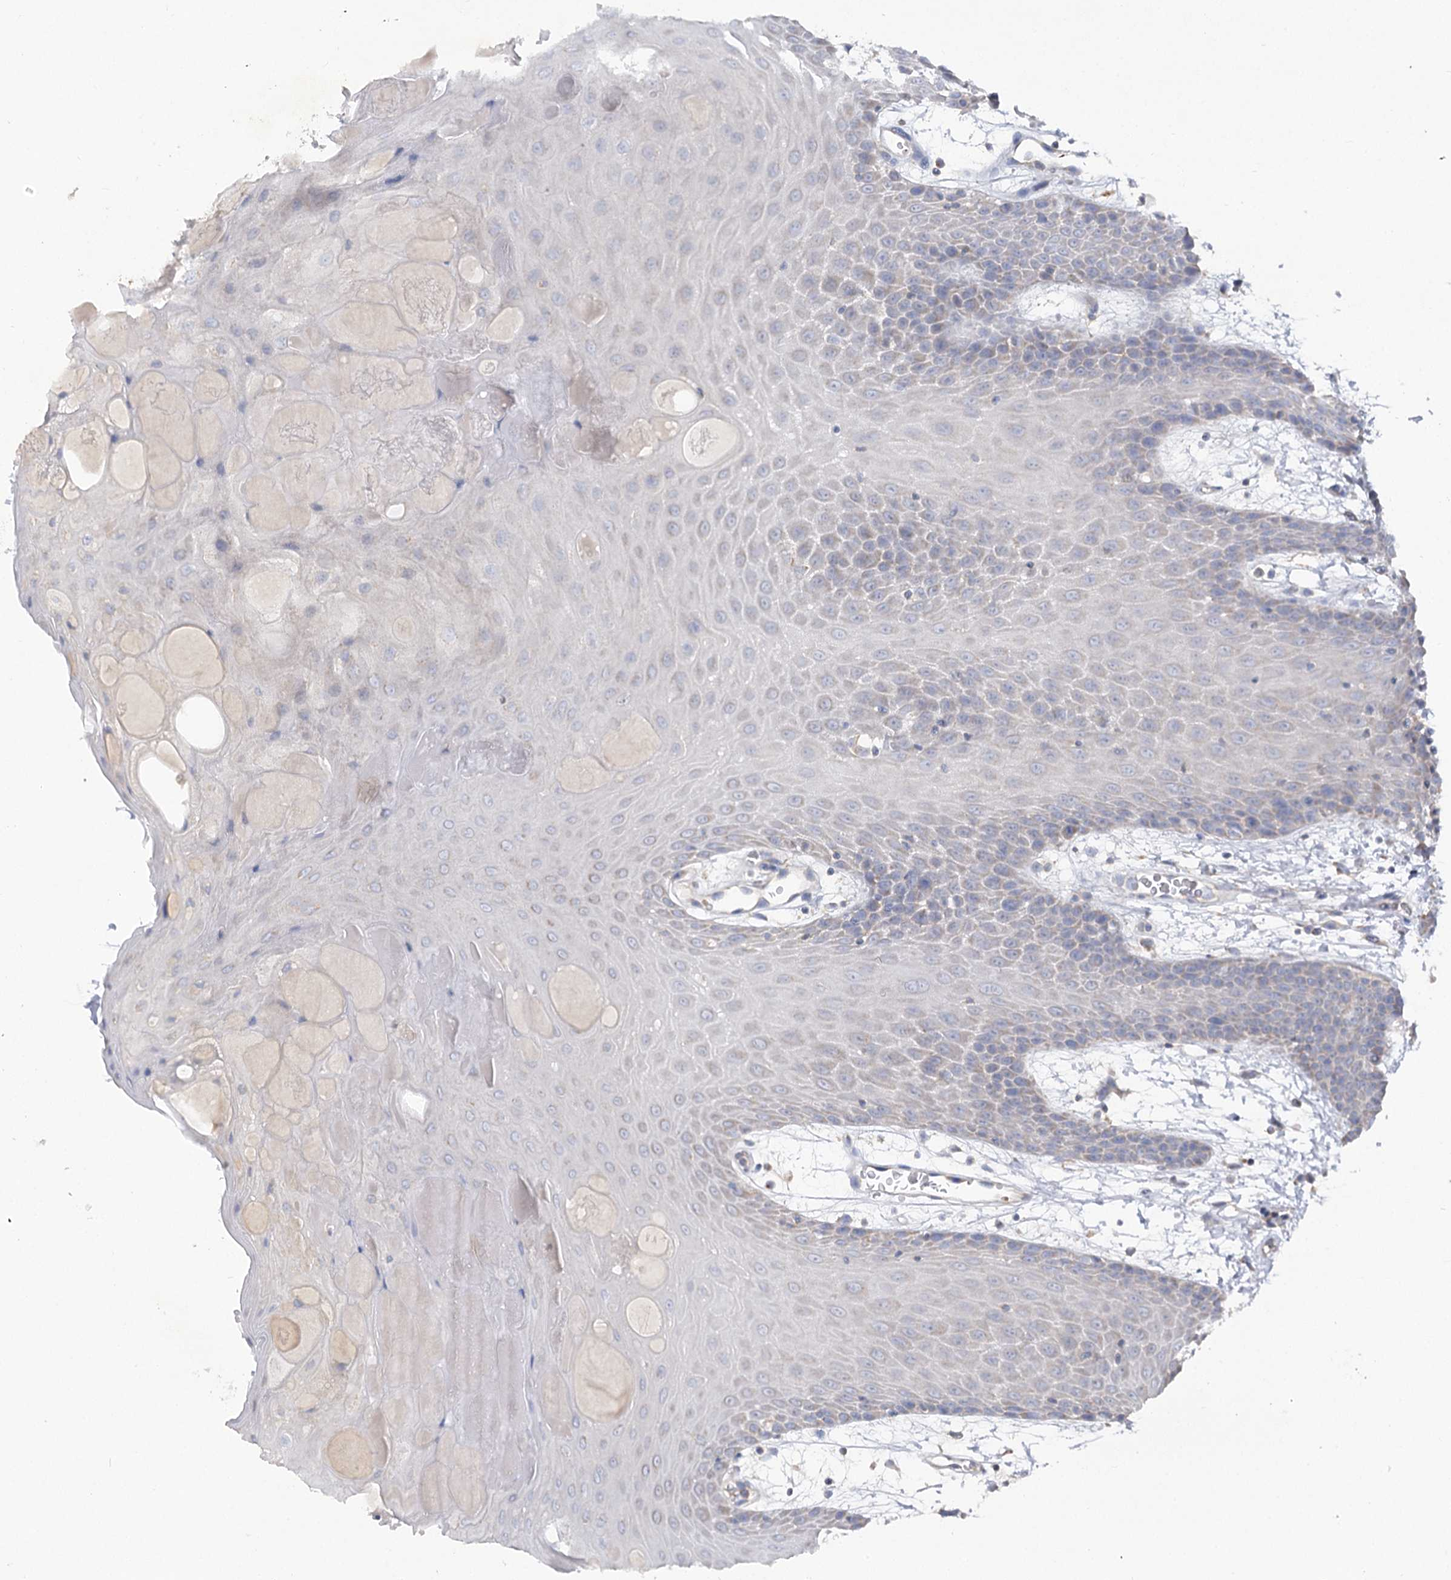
{"staining": {"intensity": "negative", "quantity": "none", "location": "none"}, "tissue": "oral mucosa", "cell_type": "Squamous epithelial cells", "image_type": "normal", "snomed": [{"axis": "morphology", "description": "Normal tissue, NOS"}, {"axis": "topography", "description": "Skeletal muscle"}, {"axis": "topography", "description": "Oral tissue"}, {"axis": "topography", "description": "Salivary gland"}, {"axis": "topography", "description": "Peripheral nerve tissue"}], "caption": "Immunohistochemistry histopathology image of unremarkable human oral mucosa stained for a protein (brown), which demonstrates no staining in squamous epithelial cells.", "gene": "TMEM187", "patient": {"sex": "male", "age": 54}}